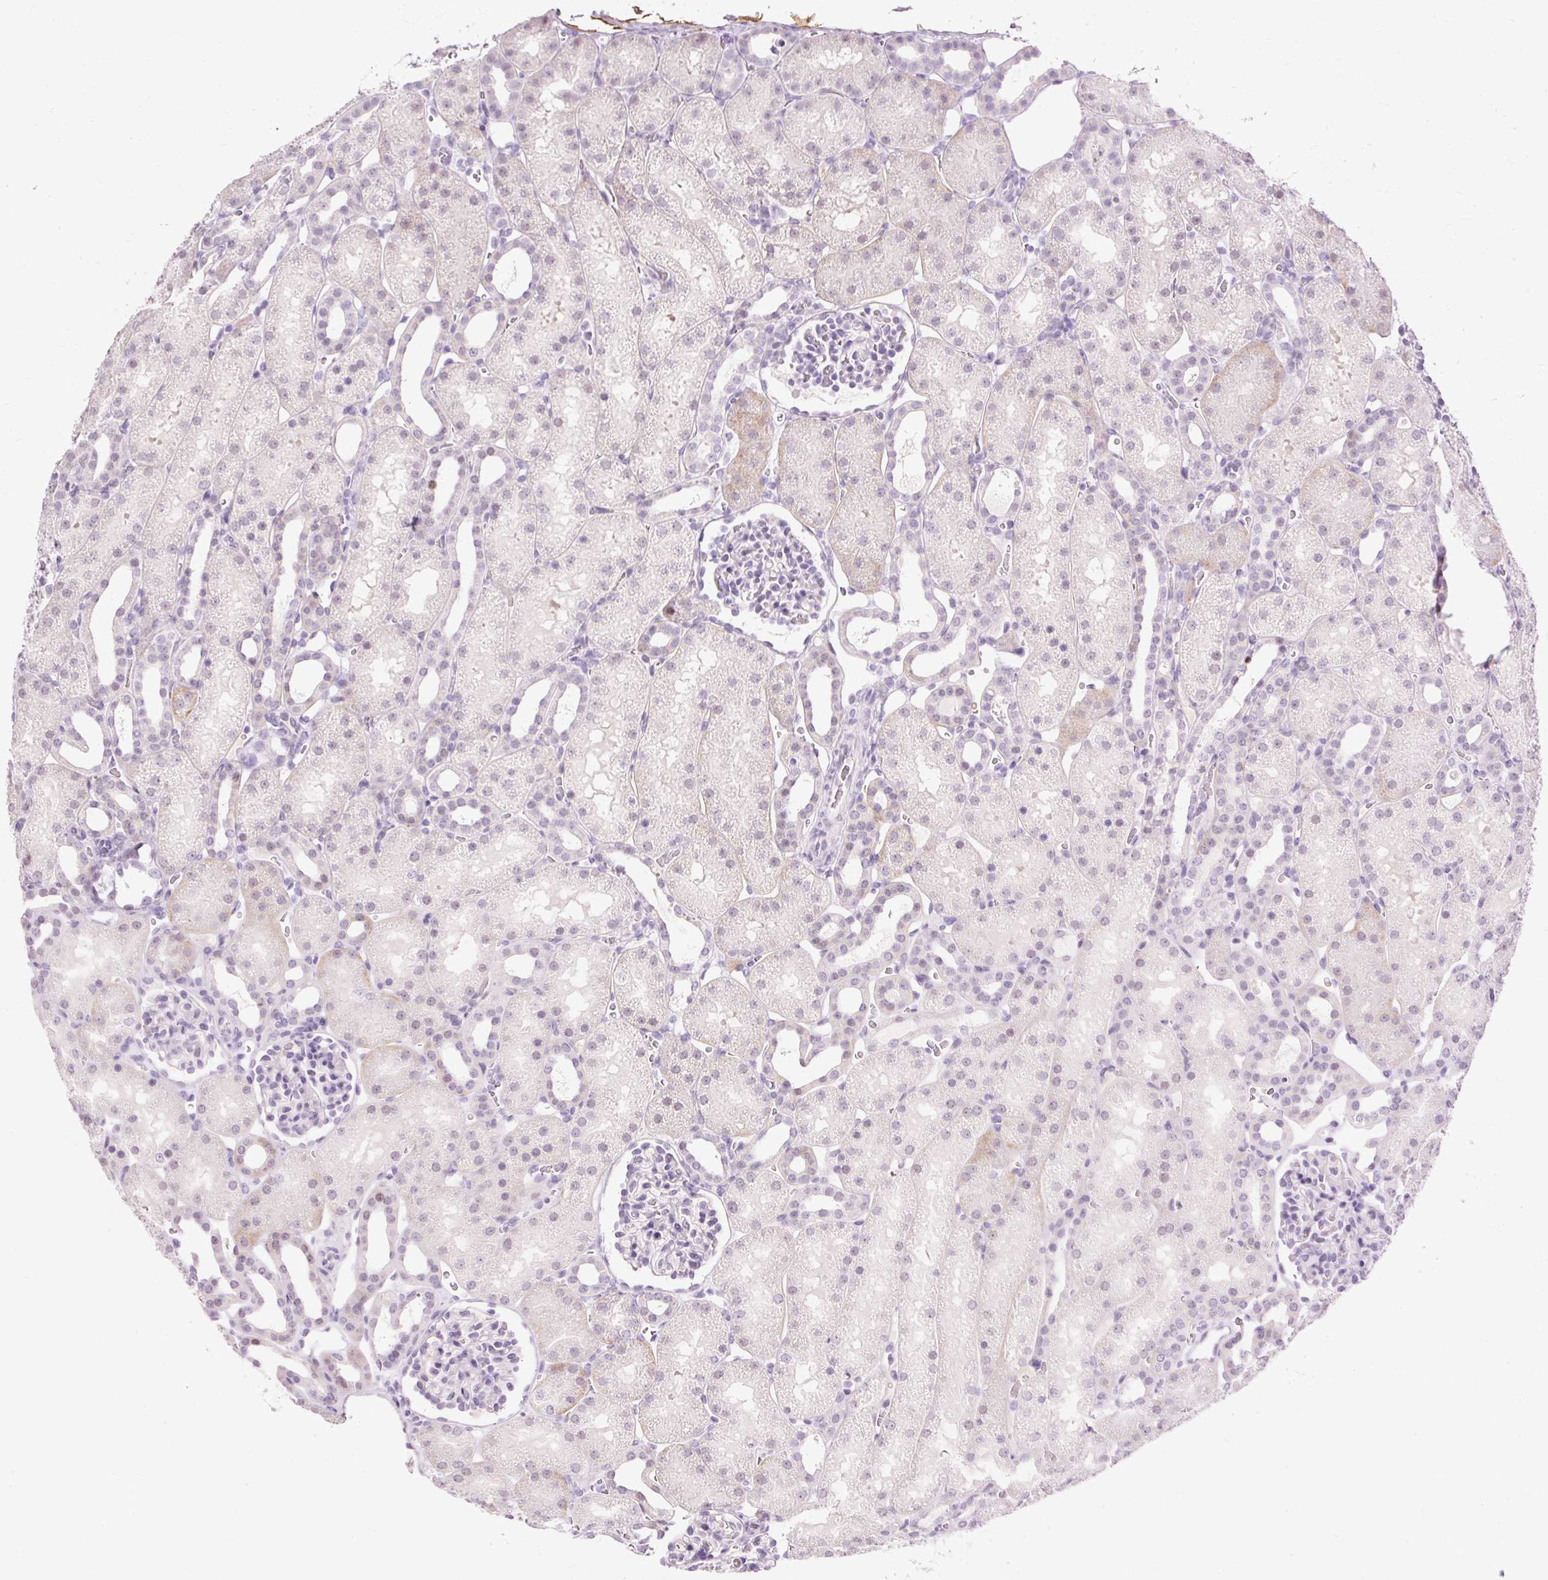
{"staining": {"intensity": "negative", "quantity": "none", "location": "none"}, "tissue": "kidney", "cell_type": "Cells in glomeruli", "image_type": "normal", "snomed": [{"axis": "morphology", "description": "Normal tissue, NOS"}, {"axis": "topography", "description": "Kidney"}], "caption": "Cells in glomeruli show no significant protein expression in normal kidney.", "gene": "PDE6B", "patient": {"sex": "male", "age": 2}}